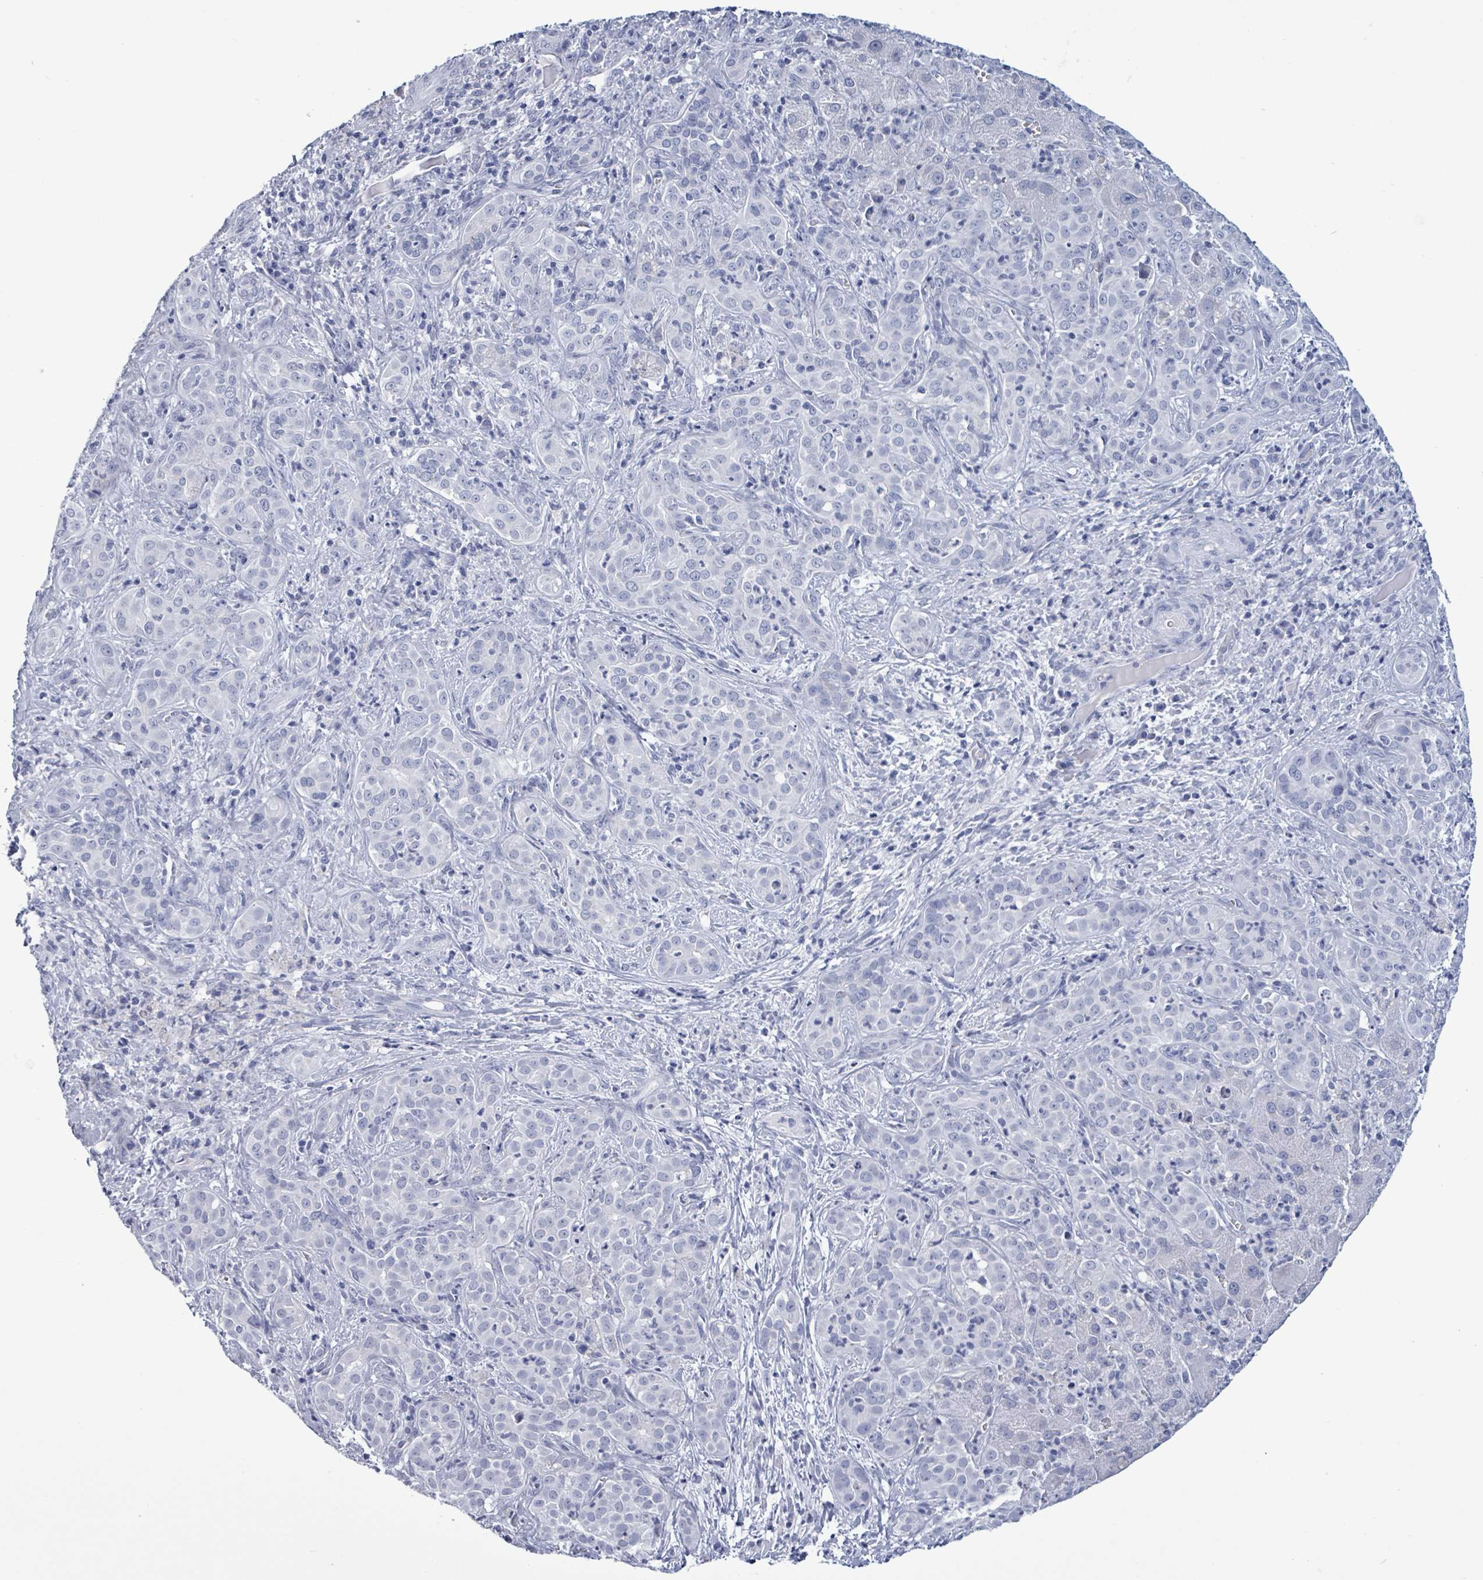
{"staining": {"intensity": "negative", "quantity": "none", "location": "none"}, "tissue": "liver cancer", "cell_type": "Tumor cells", "image_type": "cancer", "snomed": [{"axis": "morphology", "description": "Cholangiocarcinoma"}, {"axis": "topography", "description": "Liver"}], "caption": "Liver cancer (cholangiocarcinoma) stained for a protein using immunohistochemistry displays no positivity tumor cells.", "gene": "NKX2-1", "patient": {"sex": "male", "age": 67}}